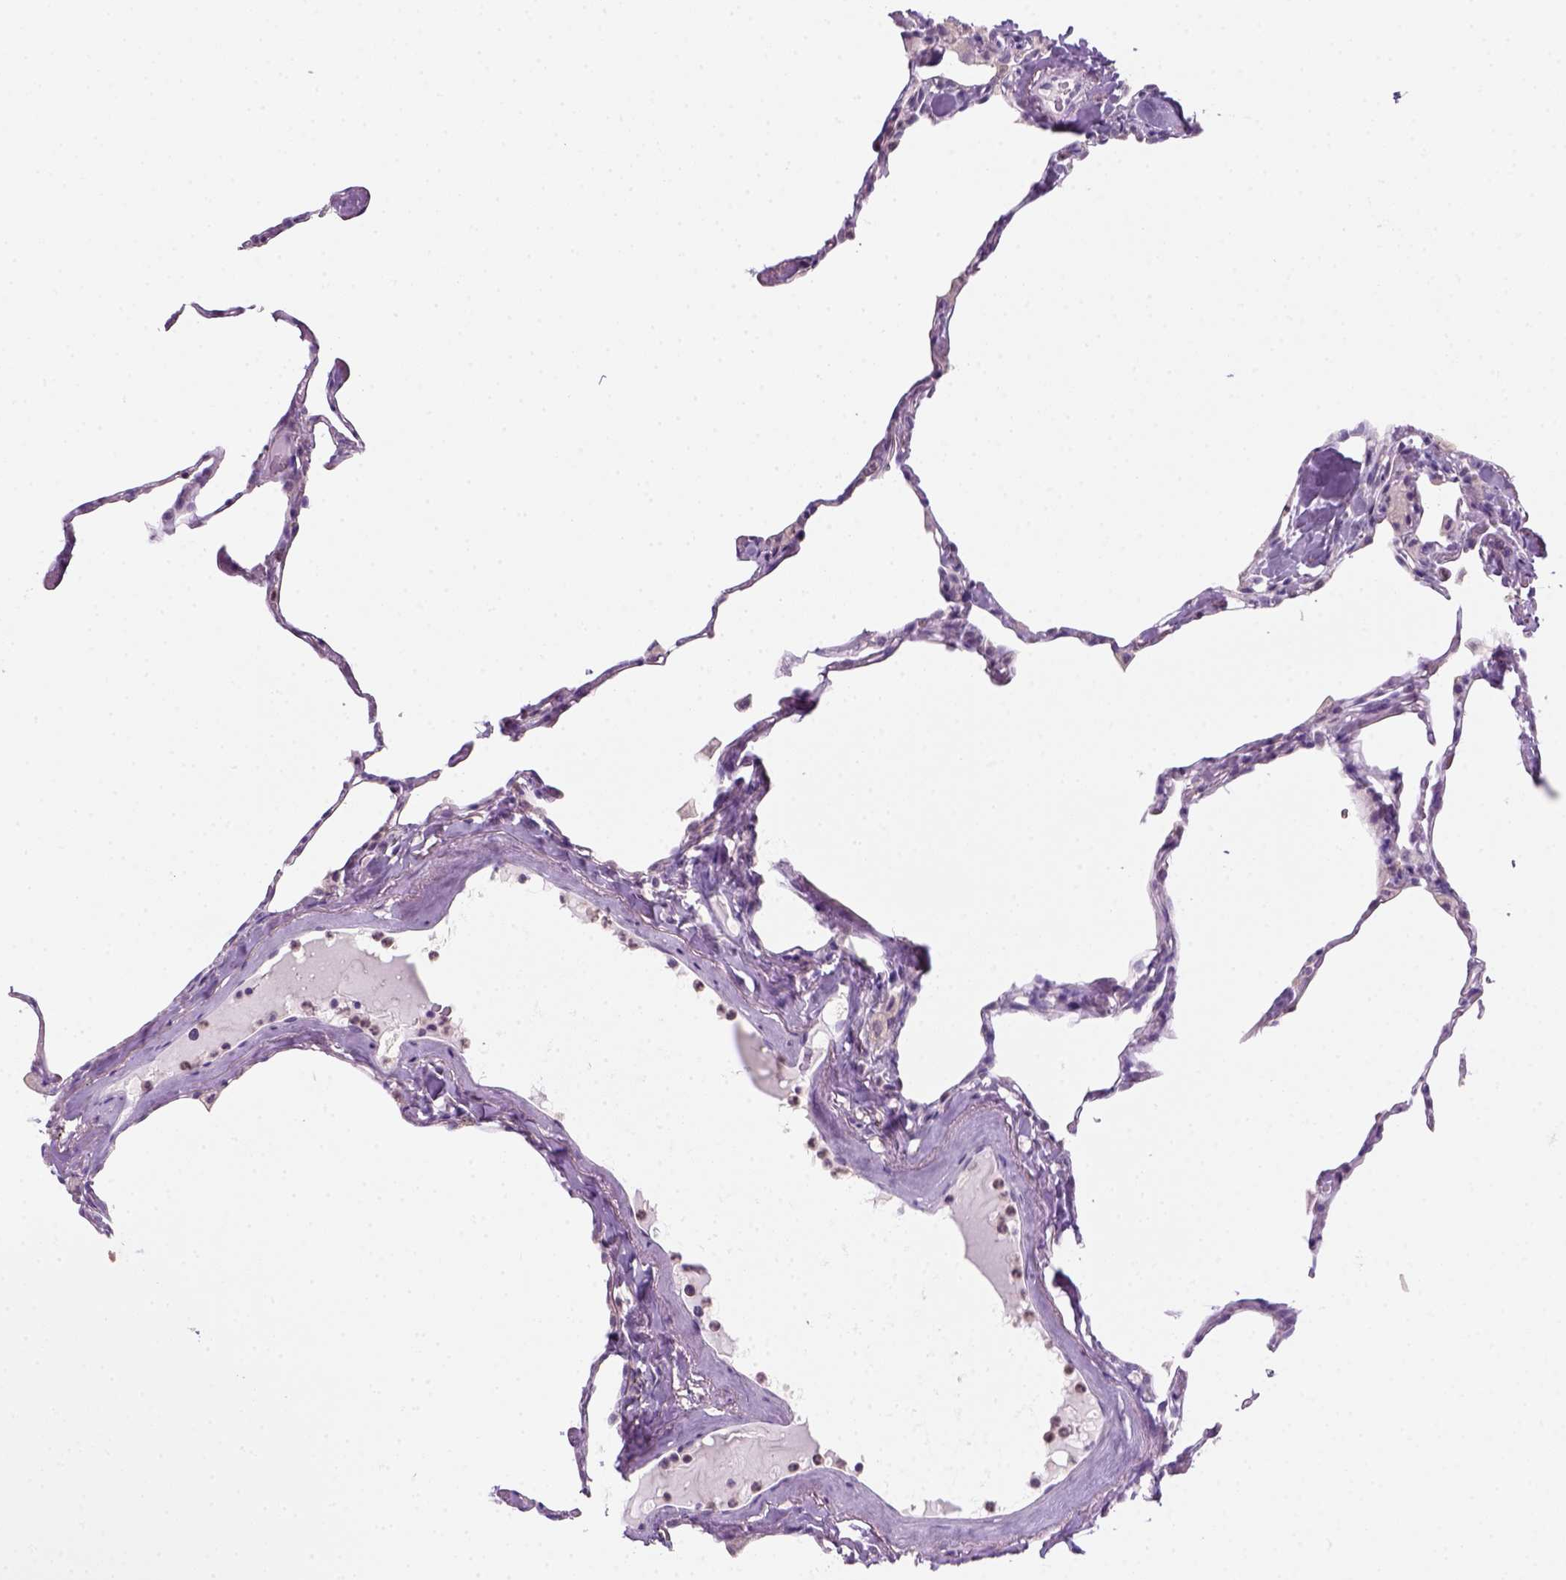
{"staining": {"intensity": "negative", "quantity": "none", "location": "none"}, "tissue": "lung", "cell_type": "Alveolar cells", "image_type": "normal", "snomed": [{"axis": "morphology", "description": "Normal tissue, NOS"}, {"axis": "topography", "description": "Lung"}], "caption": "IHC micrograph of unremarkable lung: lung stained with DAB (3,3'-diaminobenzidine) shows no significant protein positivity in alveolar cells.", "gene": "GOT1", "patient": {"sex": "male", "age": 65}}